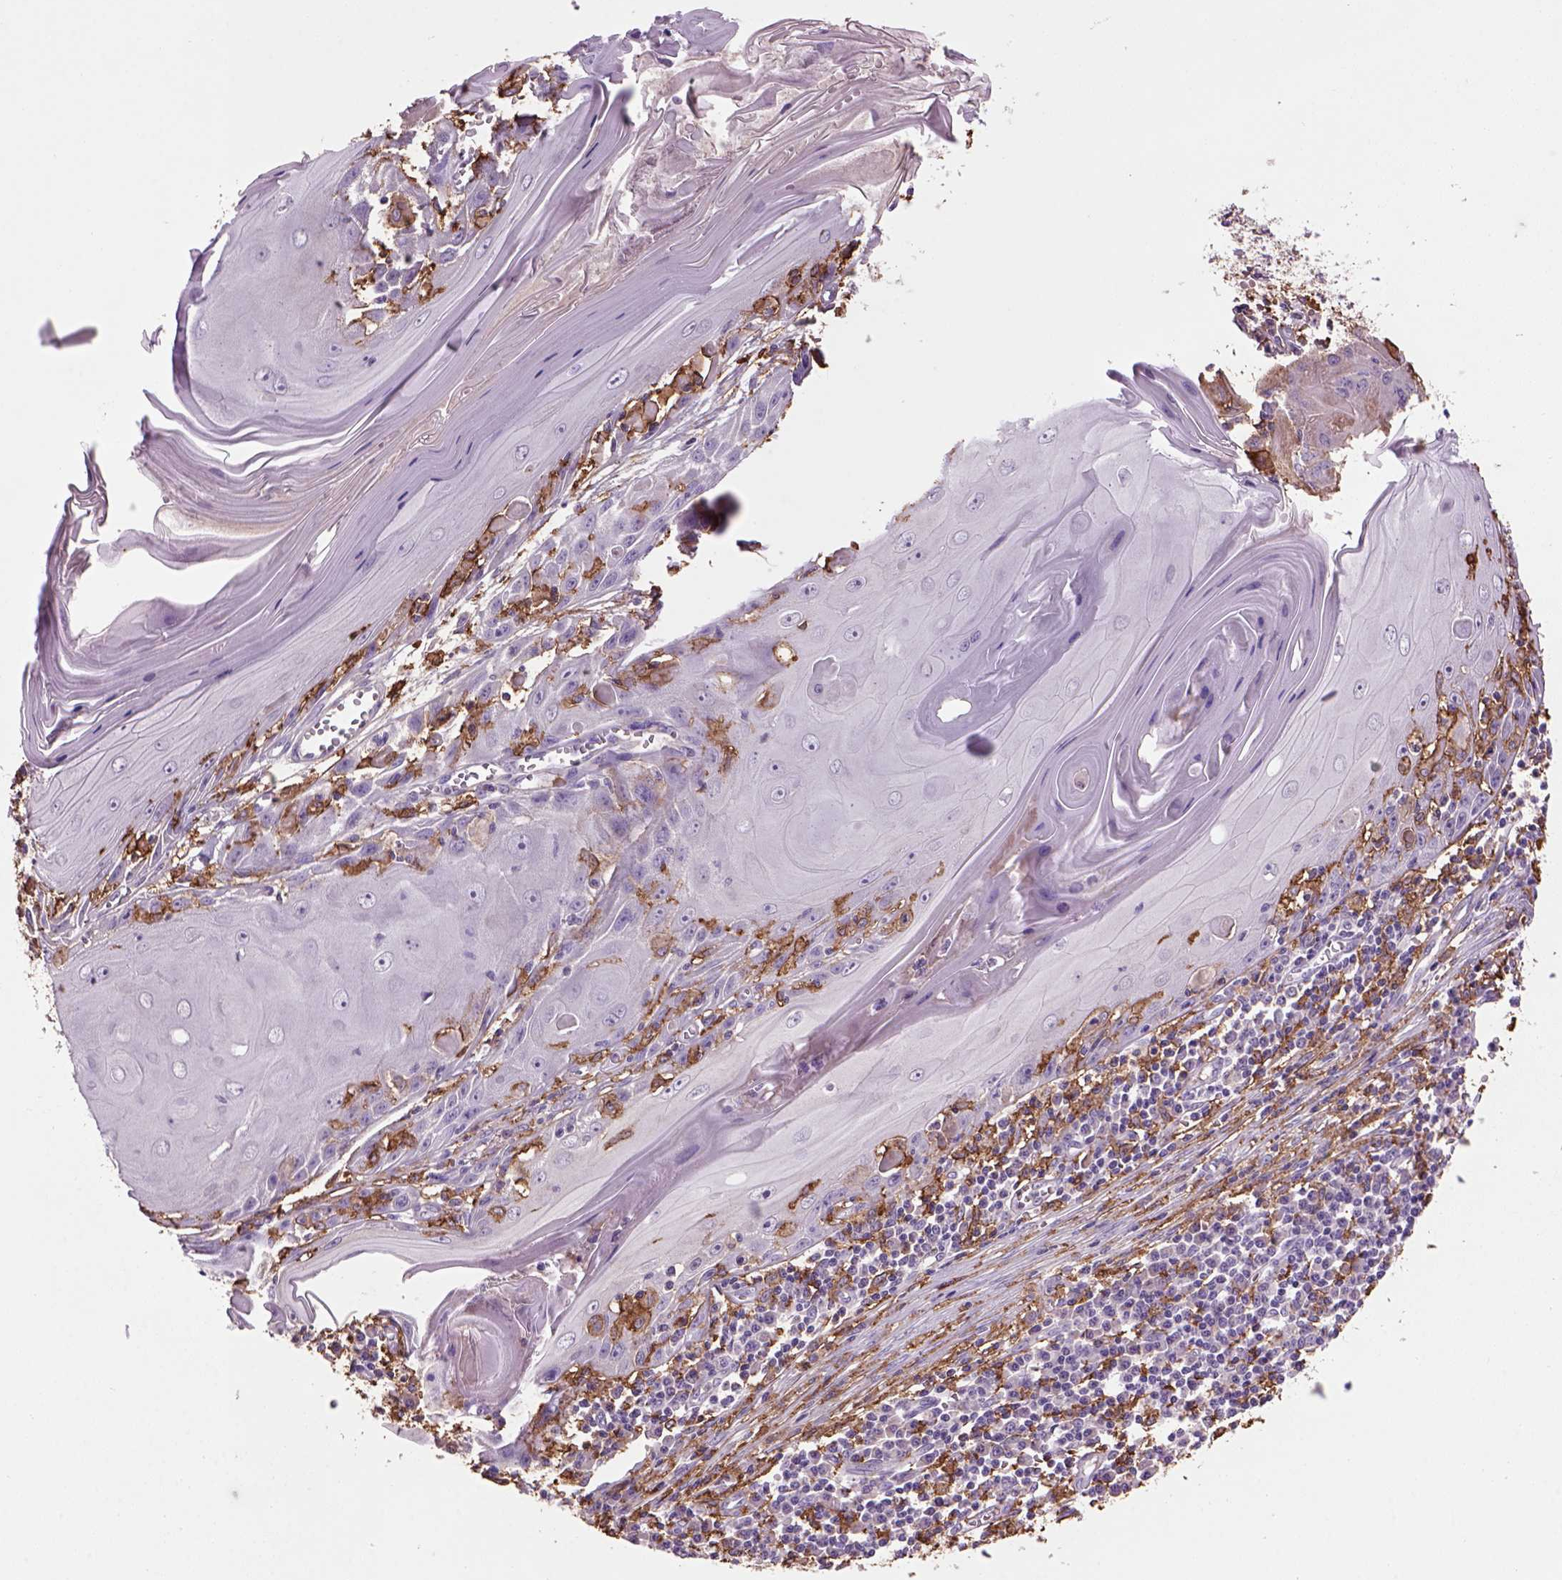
{"staining": {"intensity": "negative", "quantity": "none", "location": "none"}, "tissue": "skin cancer", "cell_type": "Tumor cells", "image_type": "cancer", "snomed": [{"axis": "morphology", "description": "Squamous cell carcinoma, NOS"}, {"axis": "topography", "description": "Skin"}, {"axis": "topography", "description": "Vulva"}], "caption": "Human skin squamous cell carcinoma stained for a protein using immunohistochemistry (IHC) reveals no expression in tumor cells.", "gene": "CD14", "patient": {"sex": "female", "age": 85}}